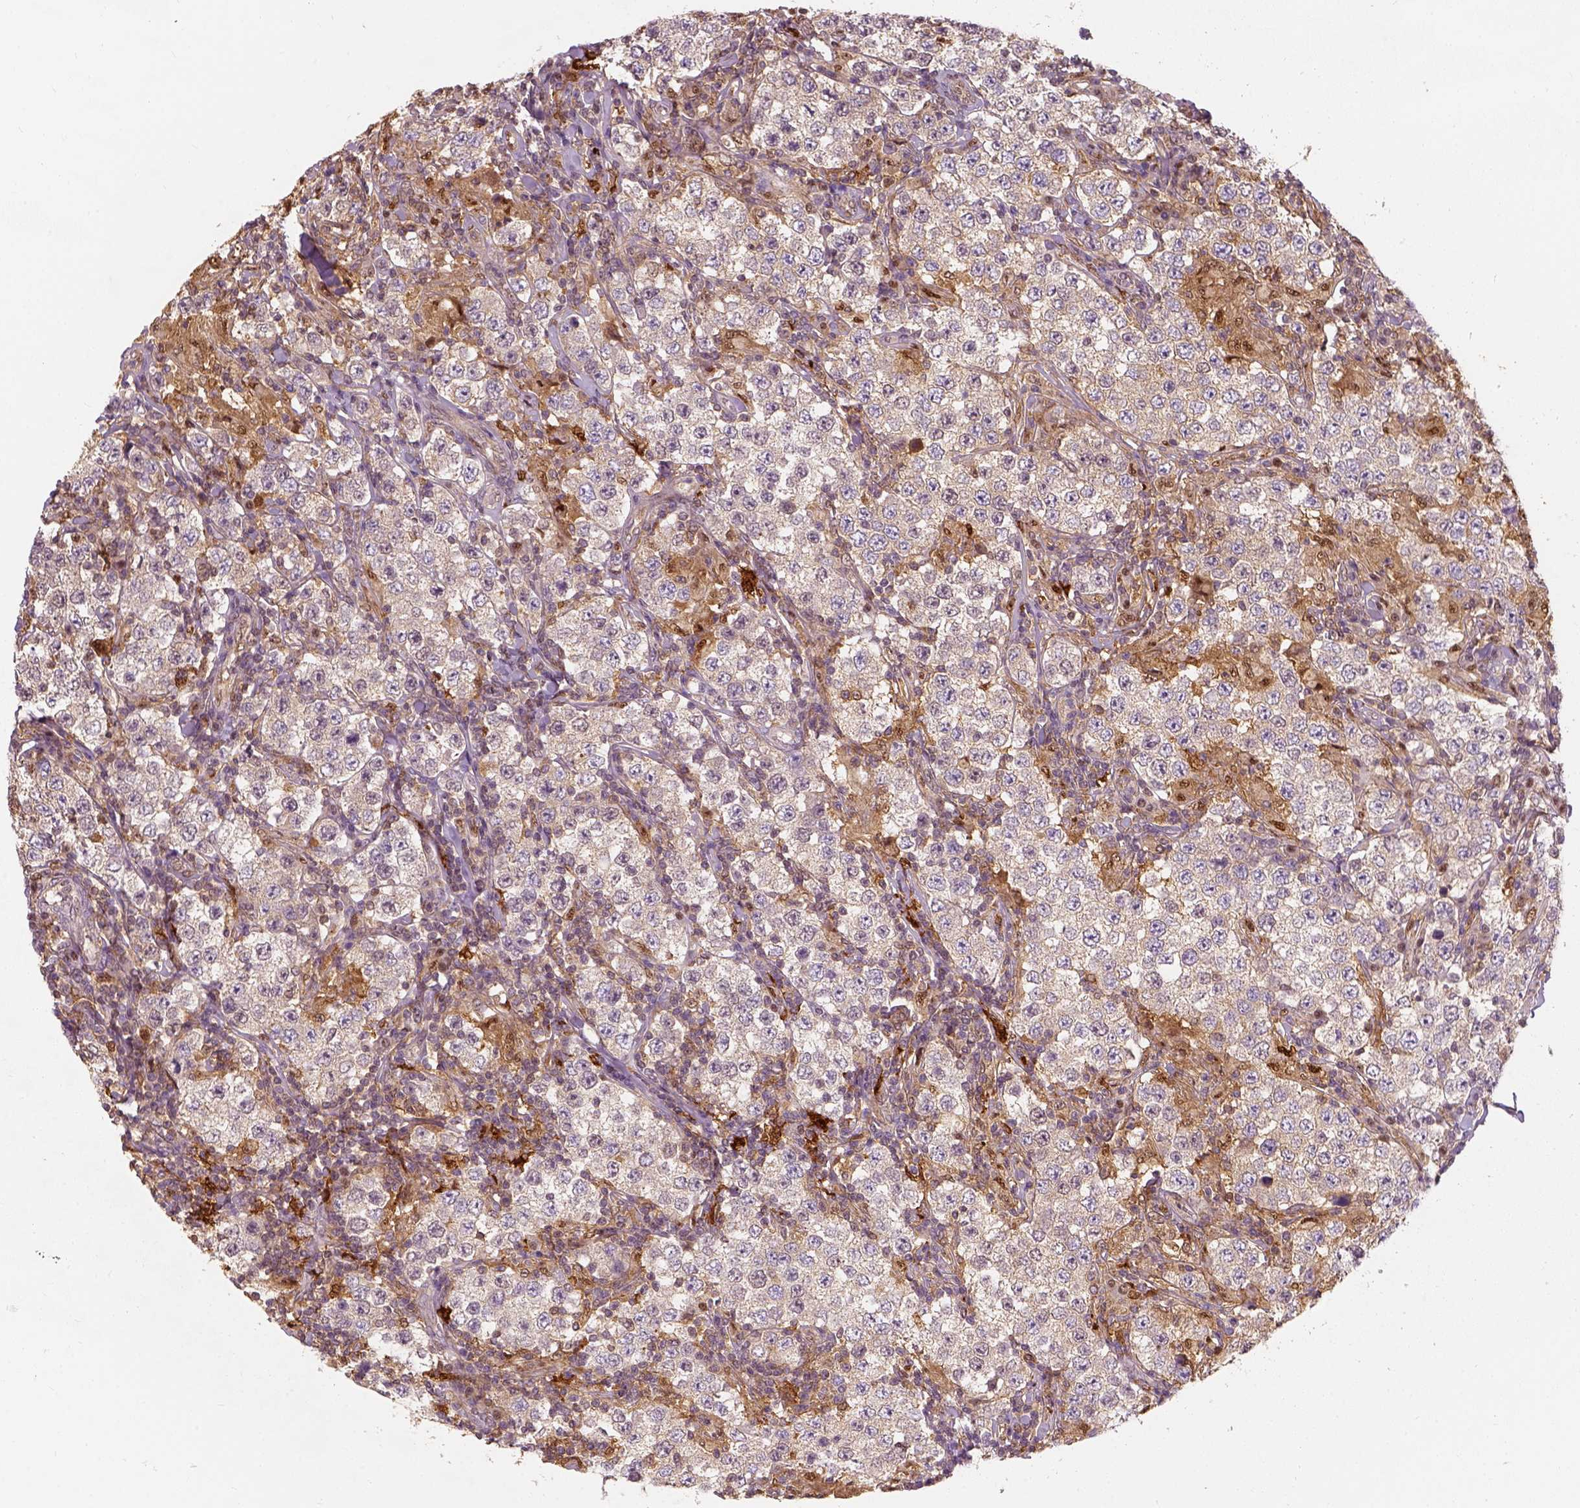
{"staining": {"intensity": "weak", "quantity": "25%-75%", "location": "cytoplasmic/membranous"}, "tissue": "testis cancer", "cell_type": "Tumor cells", "image_type": "cancer", "snomed": [{"axis": "morphology", "description": "Seminoma, NOS"}, {"axis": "morphology", "description": "Carcinoma, Embryonal, NOS"}, {"axis": "topography", "description": "Testis"}], "caption": "The histopathology image displays a brown stain indicating the presence of a protein in the cytoplasmic/membranous of tumor cells in testis cancer.", "gene": "SQSTM1", "patient": {"sex": "male", "age": 41}}